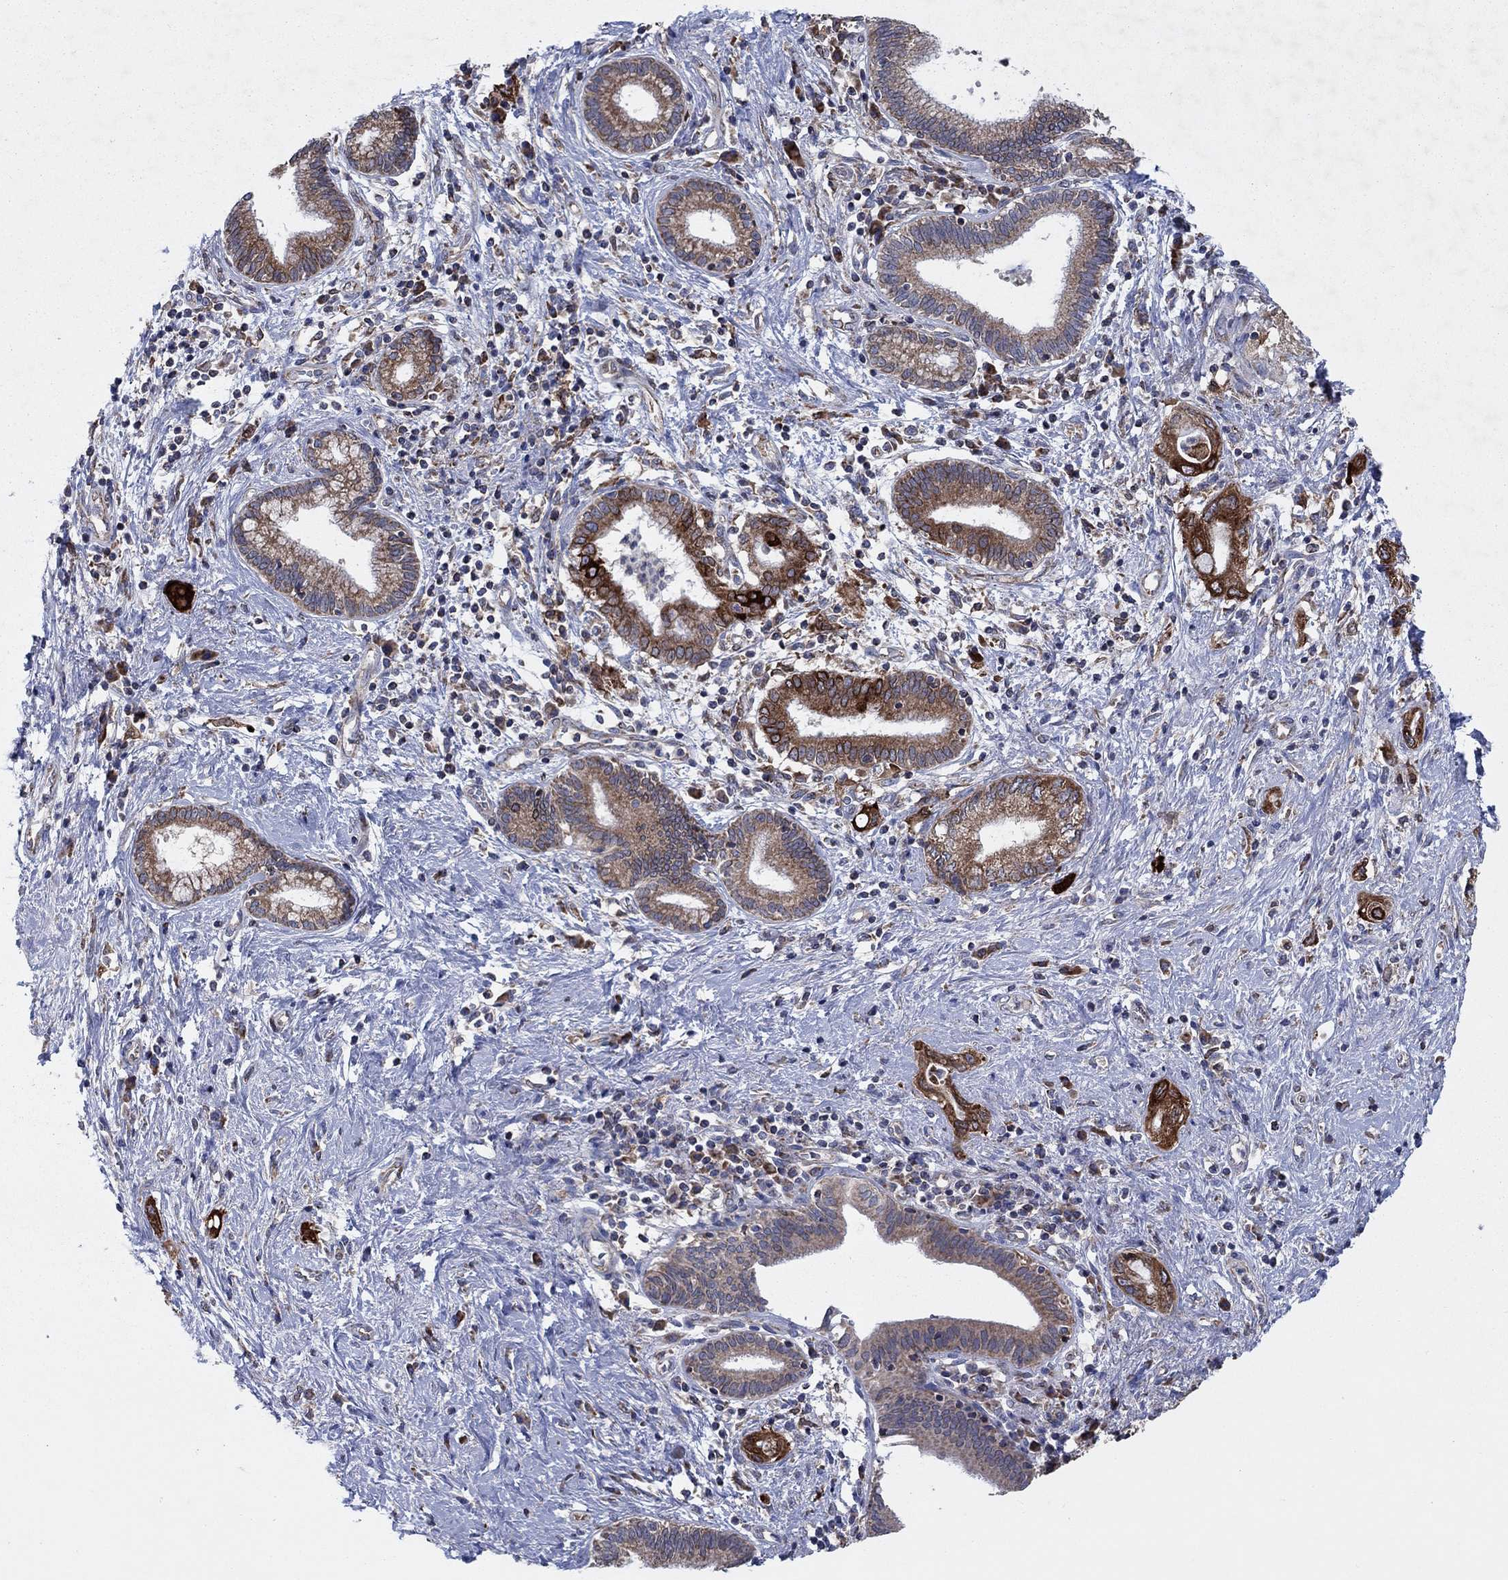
{"staining": {"intensity": "moderate", "quantity": "25%-75%", "location": "cytoplasmic/membranous"}, "tissue": "pancreatic cancer", "cell_type": "Tumor cells", "image_type": "cancer", "snomed": [{"axis": "morphology", "description": "Adenocarcinoma, NOS"}, {"axis": "topography", "description": "Pancreas"}], "caption": "Human pancreatic adenocarcinoma stained with a brown dye reveals moderate cytoplasmic/membranous positive positivity in approximately 25%-75% of tumor cells.", "gene": "NCEH1", "patient": {"sex": "female", "age": 73}}